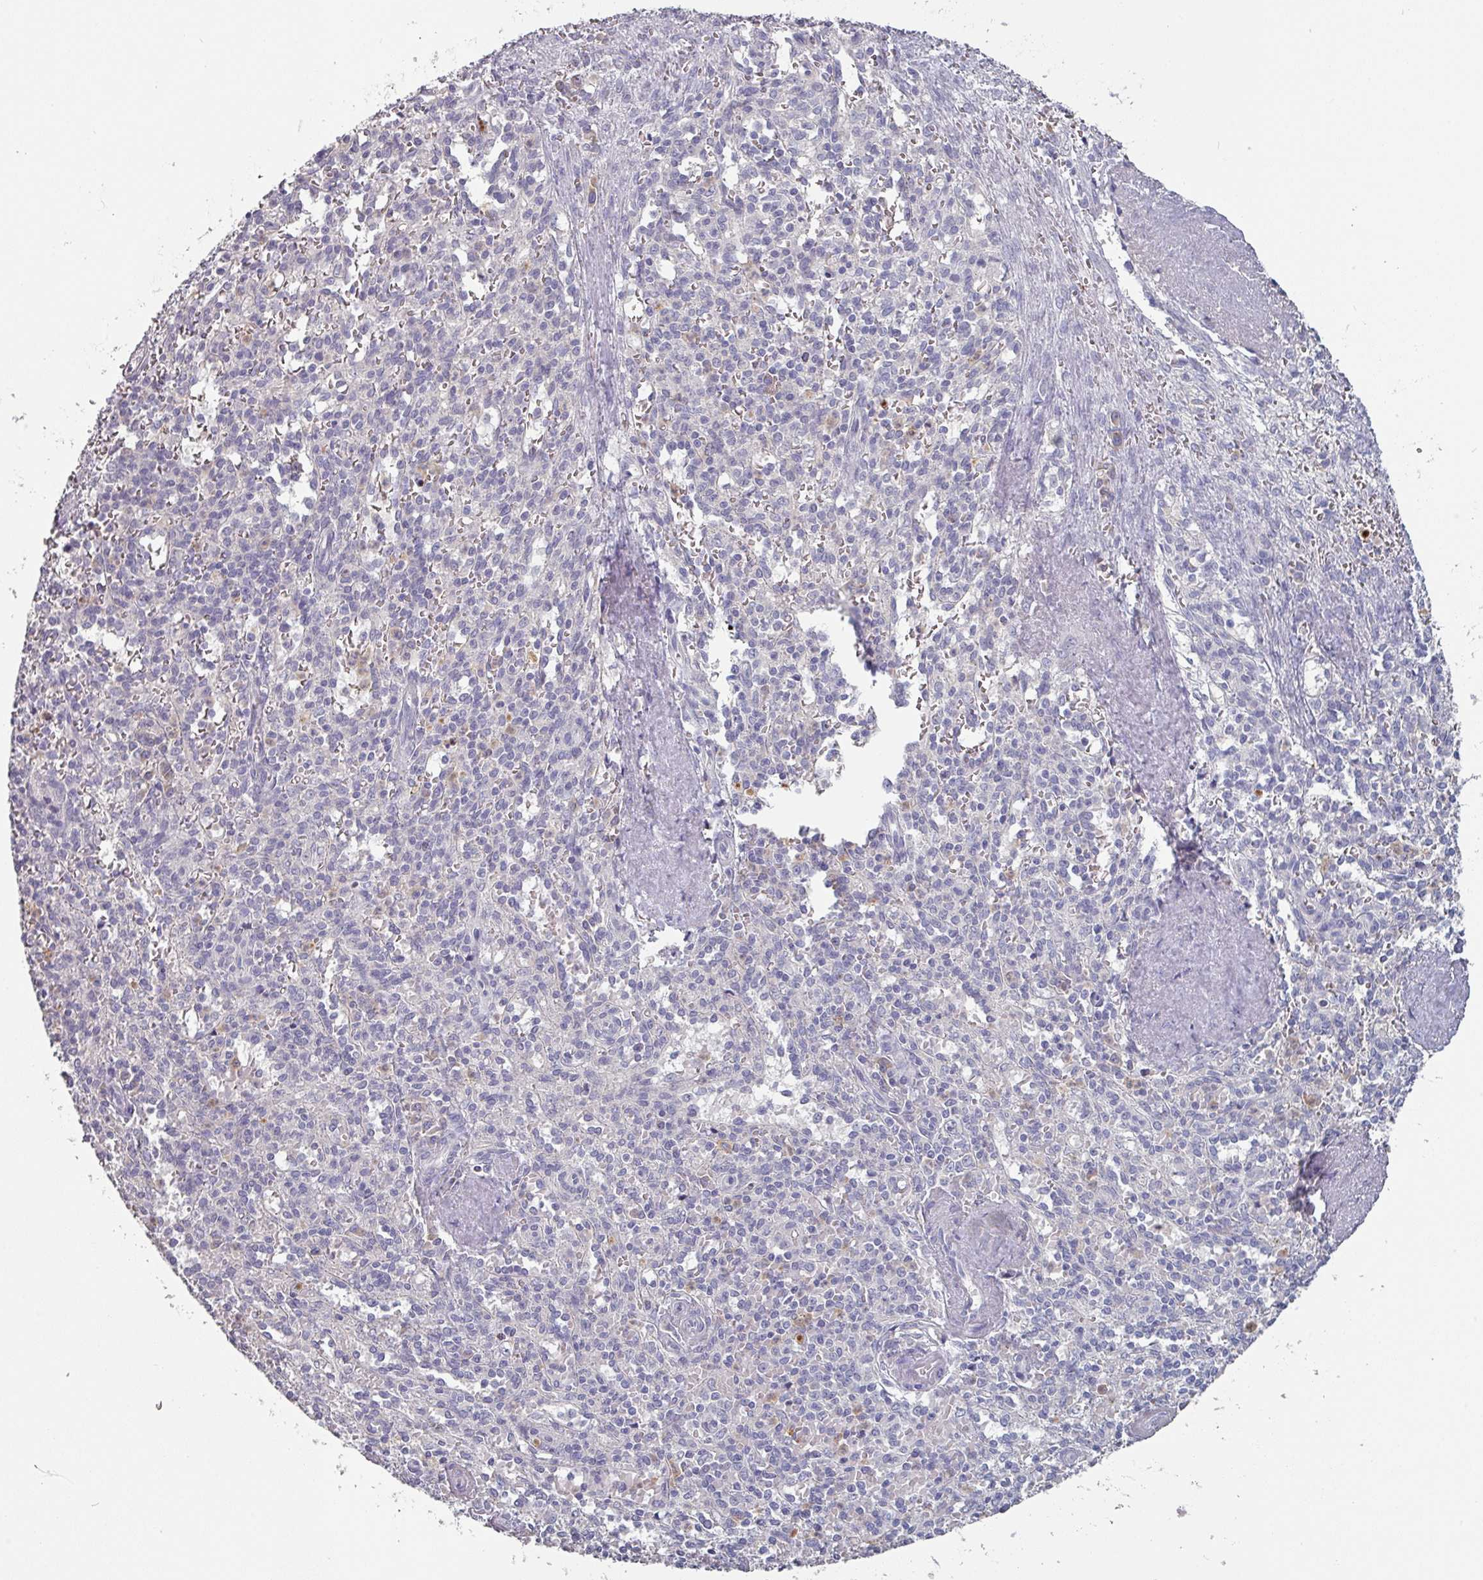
{"staining": {"intensity": "negative", "quantity": "none", "location": "none"}, "tissue": "spleen", "cell_type": "Cells in red pulp", "image_type": "normal", "snomed": [{"axis": "morphology", "description": "Normal tissue, NOS"}, {"axis": "topography", "description": "Spleen"}], "caption": "This histopathology image is of benign spleen stained with IHC to label a protein in brown with the nuclei are counter-stained blue. There is no positivity in cells in red pulp.", "gene": "PRAMEF7", "patient": {"sex": "female", "age": 70}}